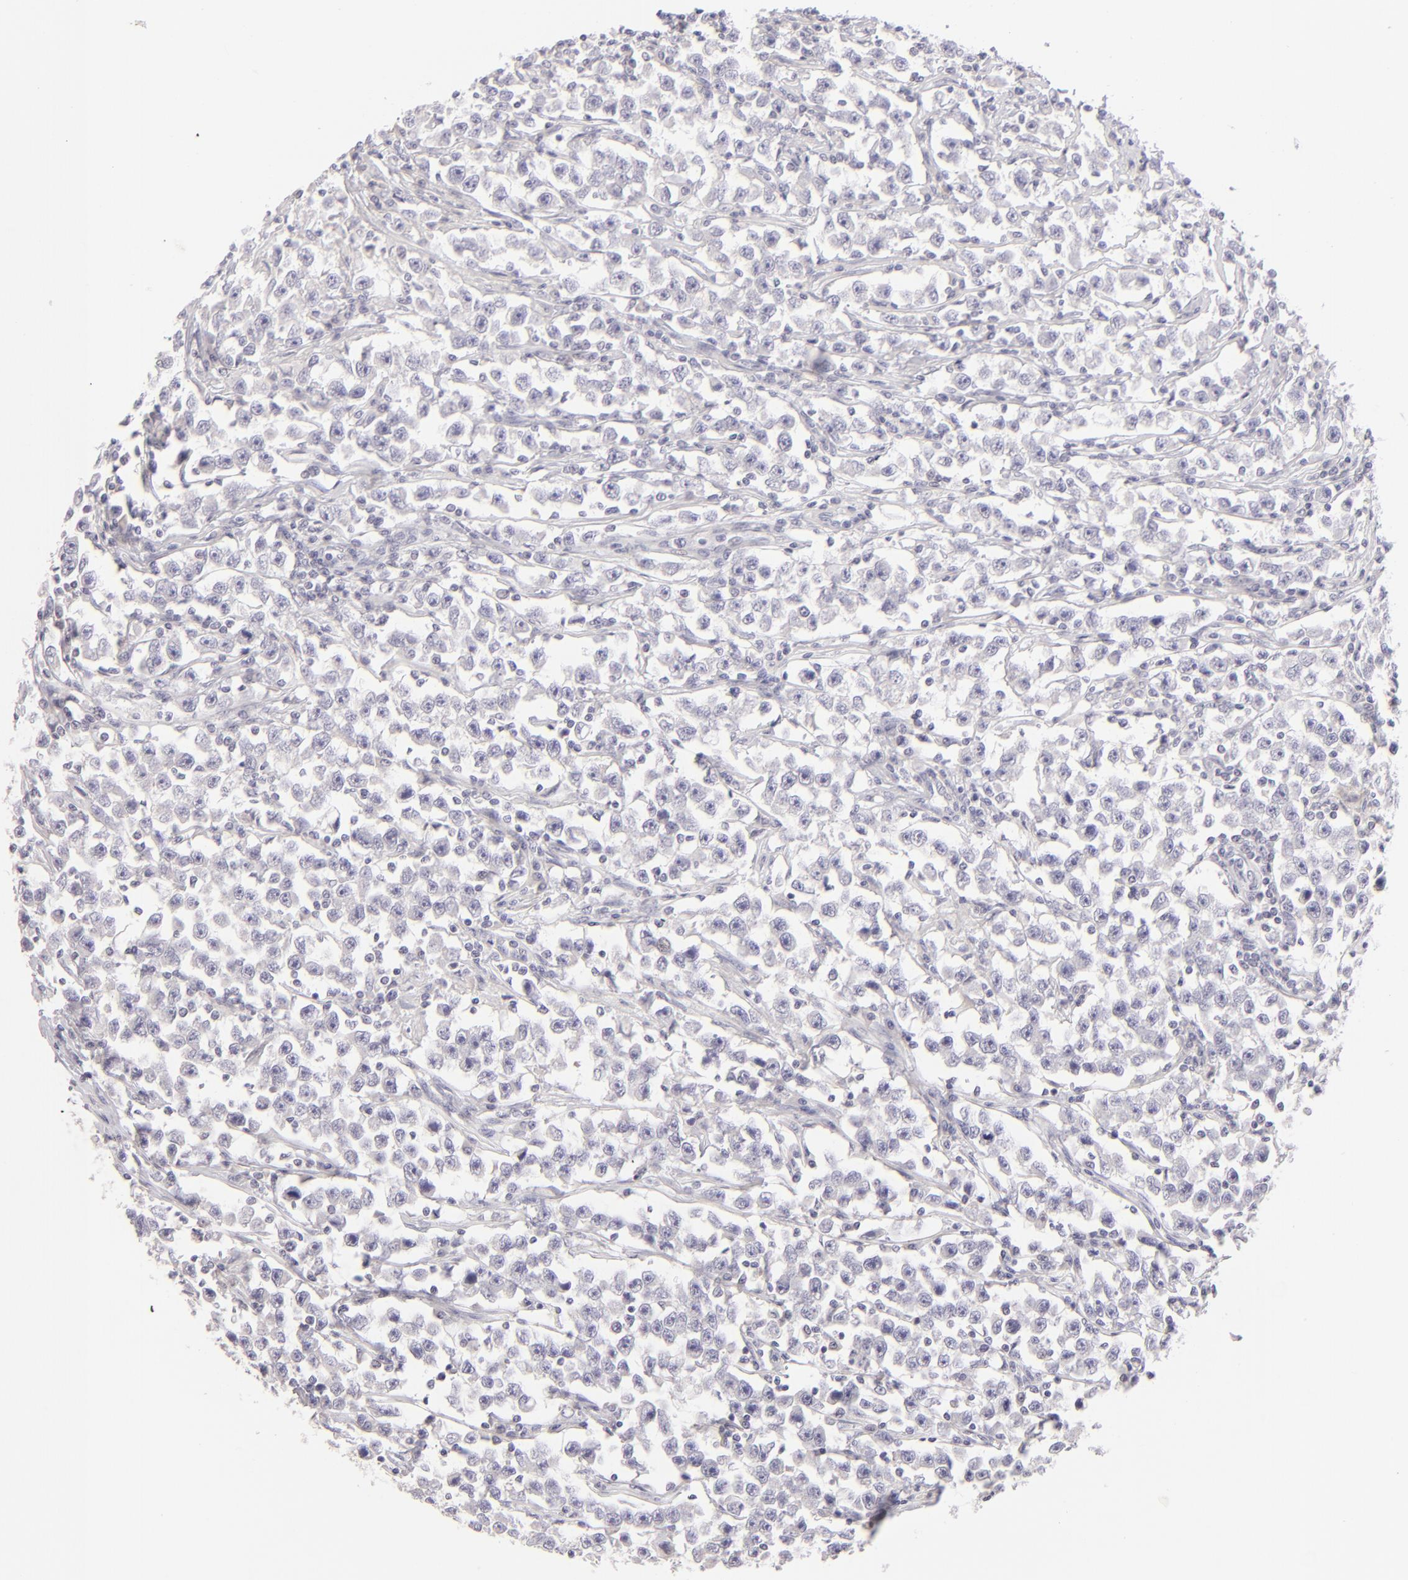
{"staining": {"intensity": "negative", "quantity": "none", "location": "none"}, "tissue": "testis cancer", "cell_type": "Tumor cells", "image_type": "cancer", "snomed": [{"axis": "morphology", "description": "Seminoma, NOS"}, {"axis": "topography", "description": "Testis"}], "caption": "Tumor cells are negative for brown protein staining in testis cancer.", "gene": "CLDN4", "patient": {"sex": "male", "age": 33}}